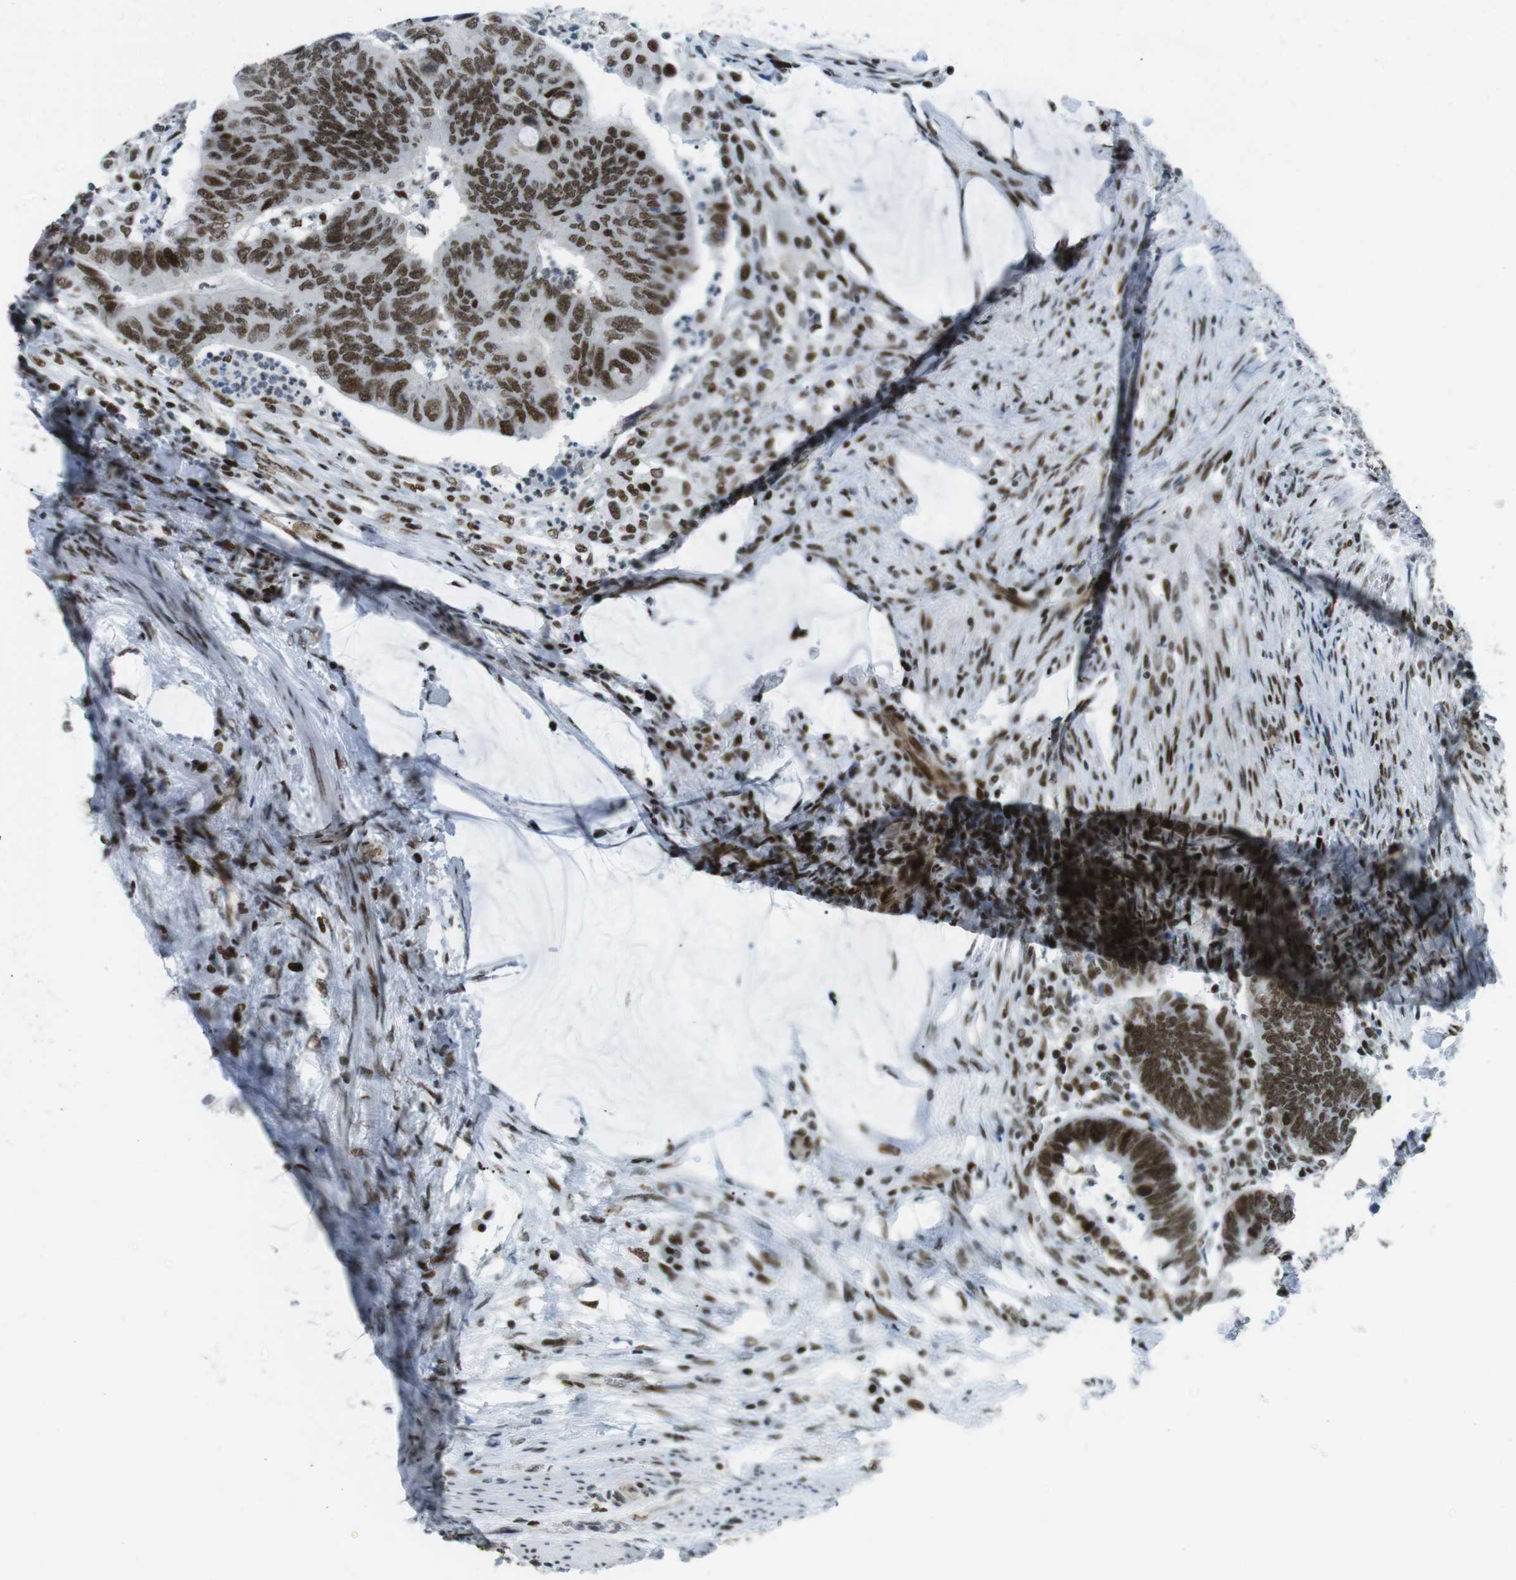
{"staining": {"intensity": "strong", "quantity": ">75%", "location": "nuclear"}, "tissue": "colorectal cancer", "cell_type": "Tumor cells", "image_type": "cancer", "snomed": [{"axis": "morphology", "description": "Normal tissue, NOS"}, {"axis": "morphology", "description": "Adenocarcinoma, NOS"}, {"axis": "topography", "description": "Rectum"}, {"axis": "topography", "description": "Peripheral nerve tissue"}], "caption": "Immunohistochemical staining of human colorectal adenocarcinoma exhibits high levels of strong nuclear staining in approximately >75% of tumor cells.", "gene": "ARID1A", "patient": {"sex": "male", "age": 92}}